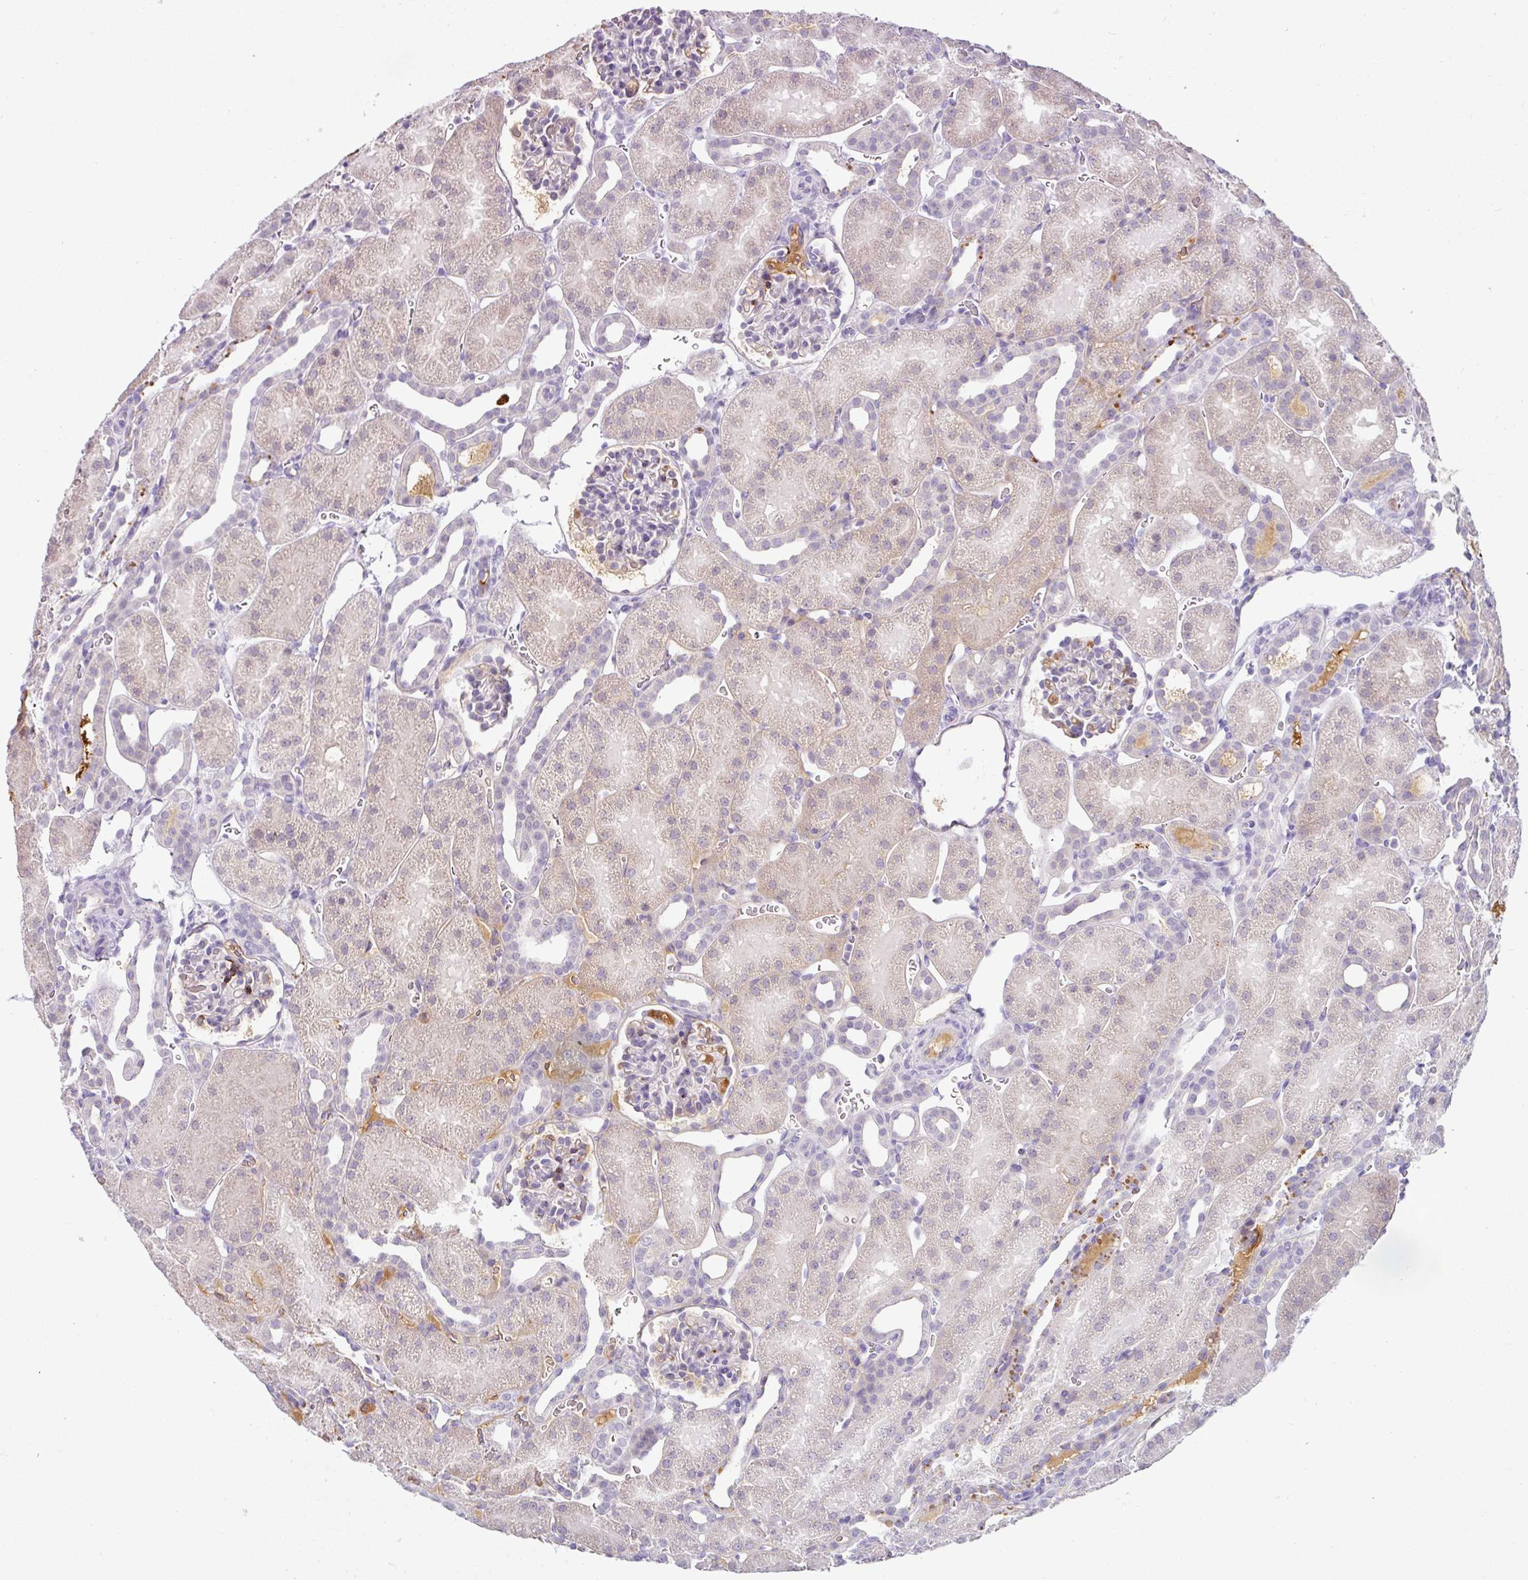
{"staining": {"intensity": "negative", "quantity": "none", "location": "none"}, "tissue": "kidney", "cell_type": "Cells in glomeruli", "image_type": "normal", "snomed": [{"axis": "morphology", "description": "Normal tissue, NOS"}, {"axis": "topography", "description": "Kidney"}], "caption": "A high-resolution photomicrograph shows immunohistochemistry staining of benign kidney, which displays no significant staining in cells in glomeruli.", "gene": "FGF17", "patient": {"sex": "male", "age": 2}}